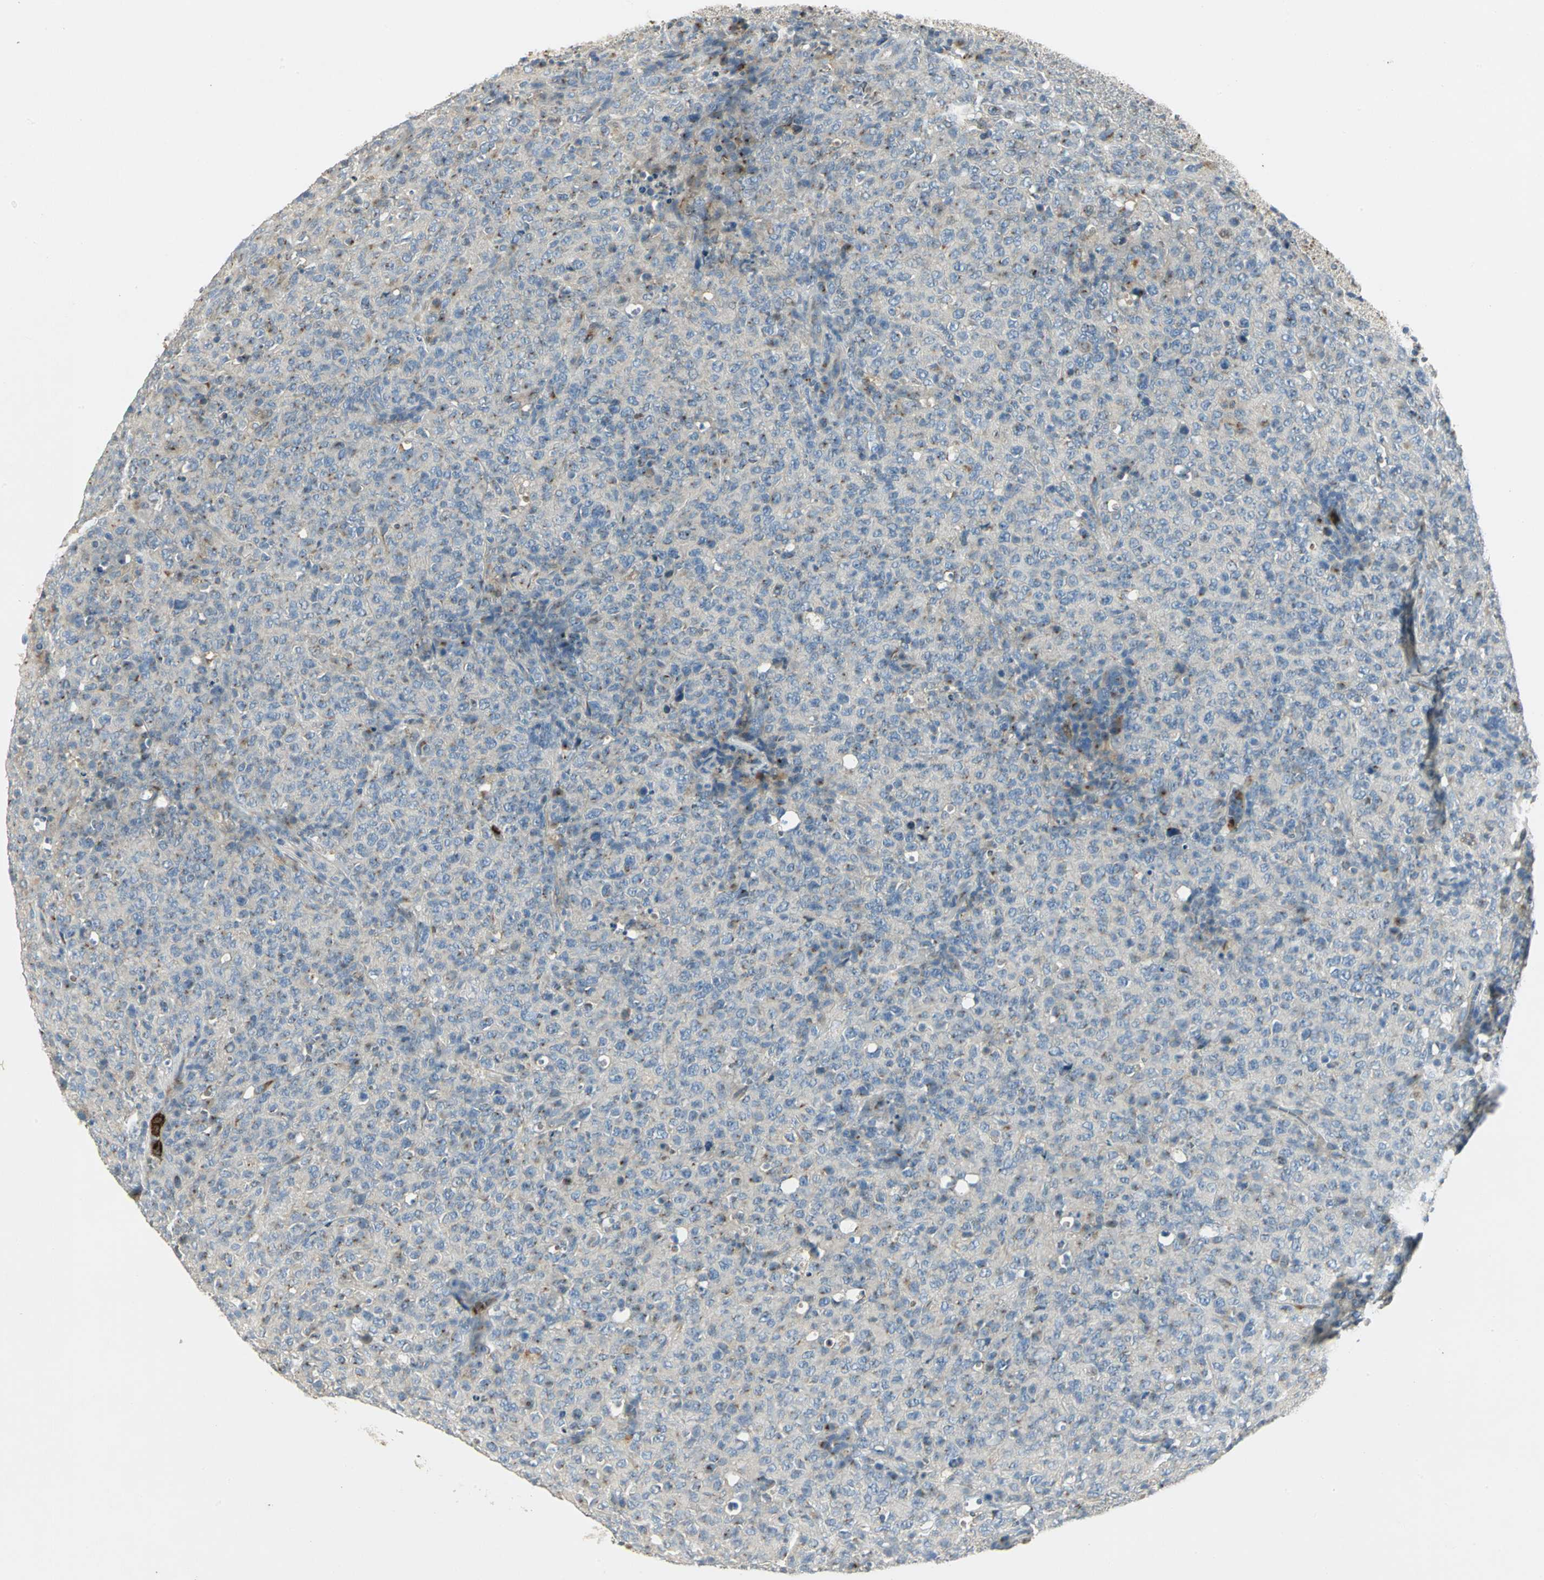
{"staining": {"intensity": "moderate", "quantity": "<25%", "location": "cytoplasmic/membranous"}, "tissue": "lymphoma", "cell_type": "Tumor cells", "image_type": "cancer", "snomed": [{"axis": "morphology", "description": "Malignant lymphoma, non-Hodgkin's type, High grade"}, {"axis": "topography", "description": "Tonsil"}], "caption": "A low amount of moderate cytoplasmic/membranous positivity is appreciated in approximately <25% of tumor cells in high-grade malignant lymphoma, non-Hodgkin's type tissue.", "gene": "TM9SF2", "patient": {"sex": "female", "age": 36}}